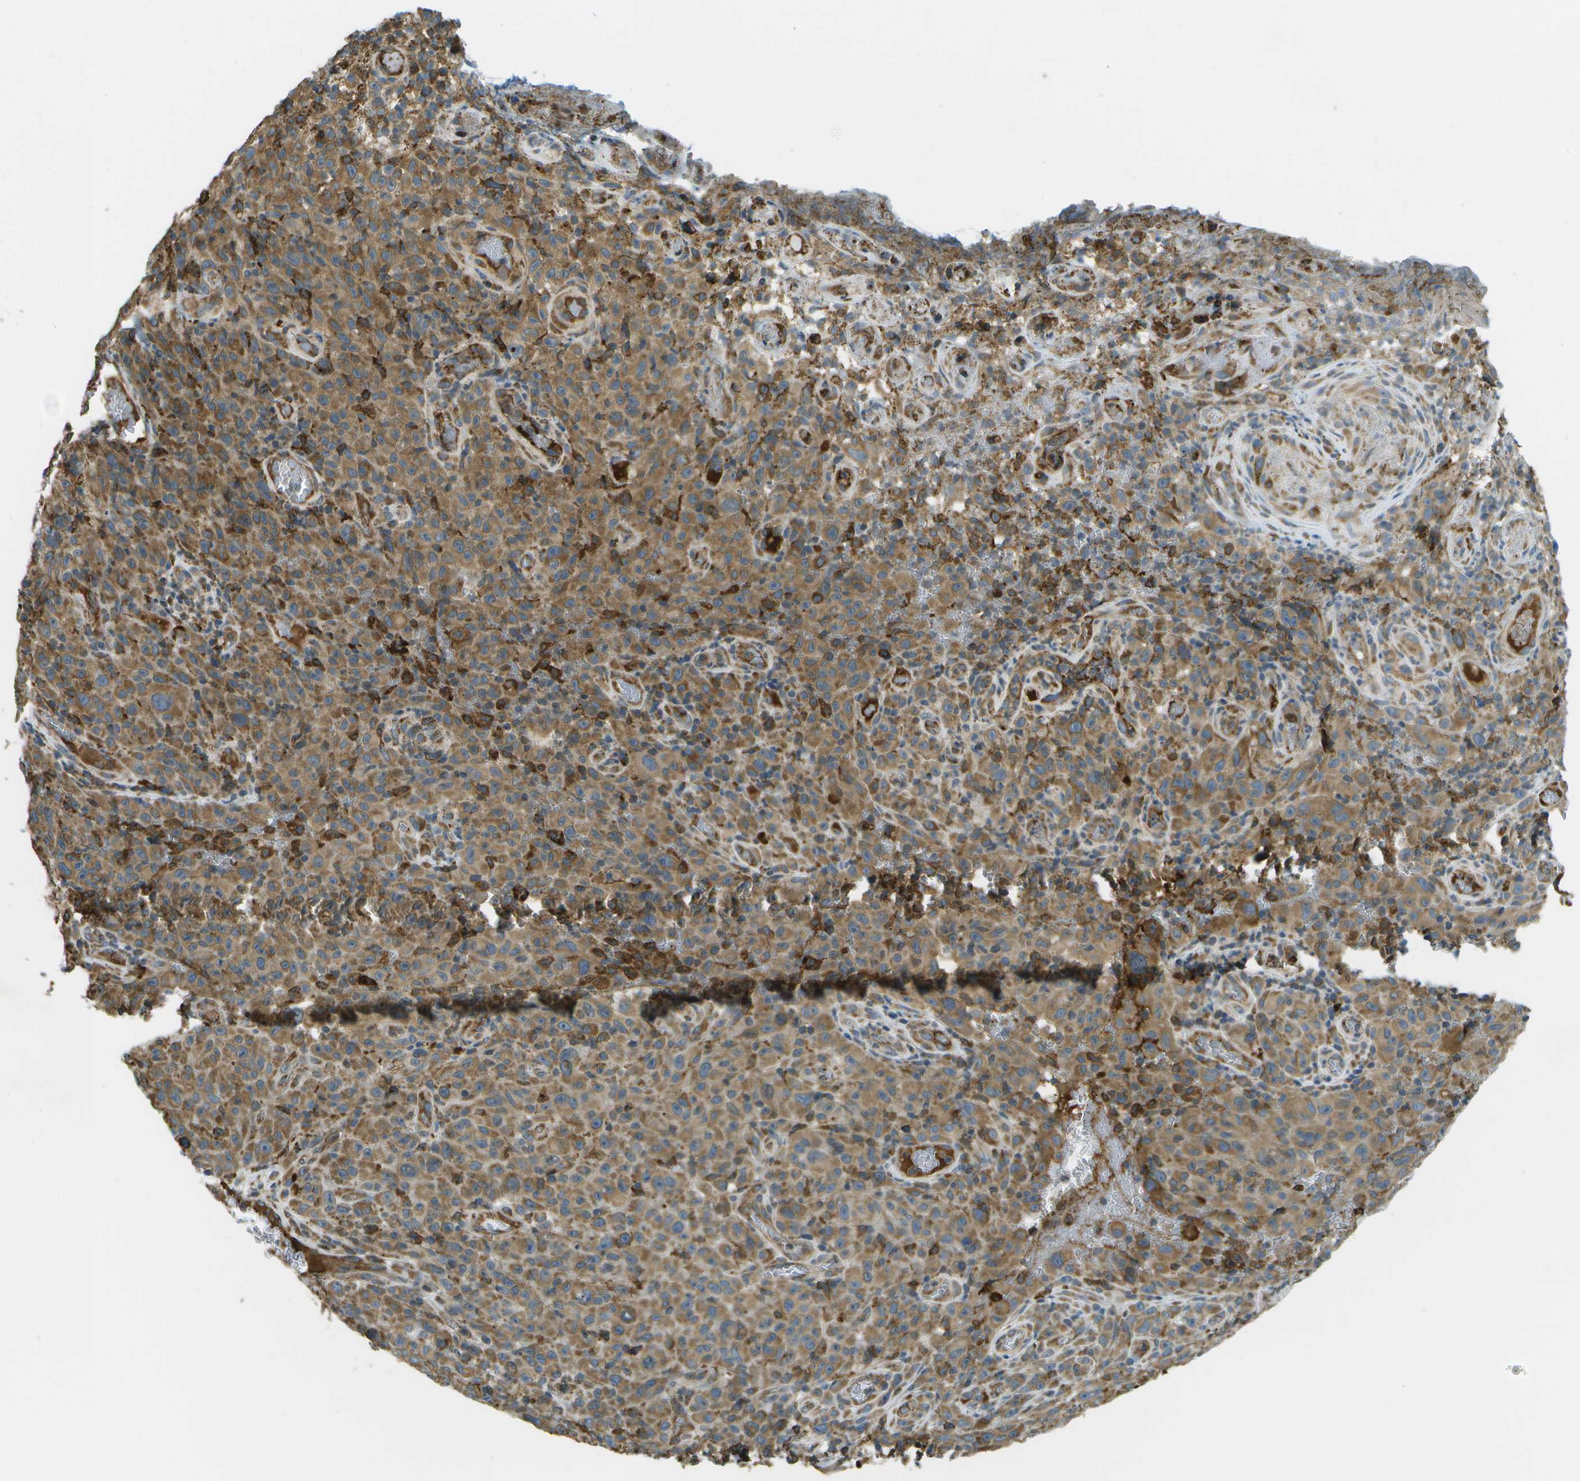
{"staining": {"intensity": "moderate", "quantity": ">75%", "location": "cytoplasmic/membranous"}, "tissue": "melanoma", "cell_type": "Tumor cells", "image_type": "cancer", "snomed": [{"axis": "morphology", "description": "Malignant melanoma, NOS"}, {"axis": "topography", "description": "Skin"}], "caption": "A medium amount of moderate cytoplasmic/membranous positivity is appreciated in approximately >75% of tumor cells in malignant melanoma tissue. The staining was performed using DAB, with brown indicating positive protein expression. Nuclei are stained blue with hematoxylin.", "gene": "USP30", "patient": {"sex": "female", "age": 82}}